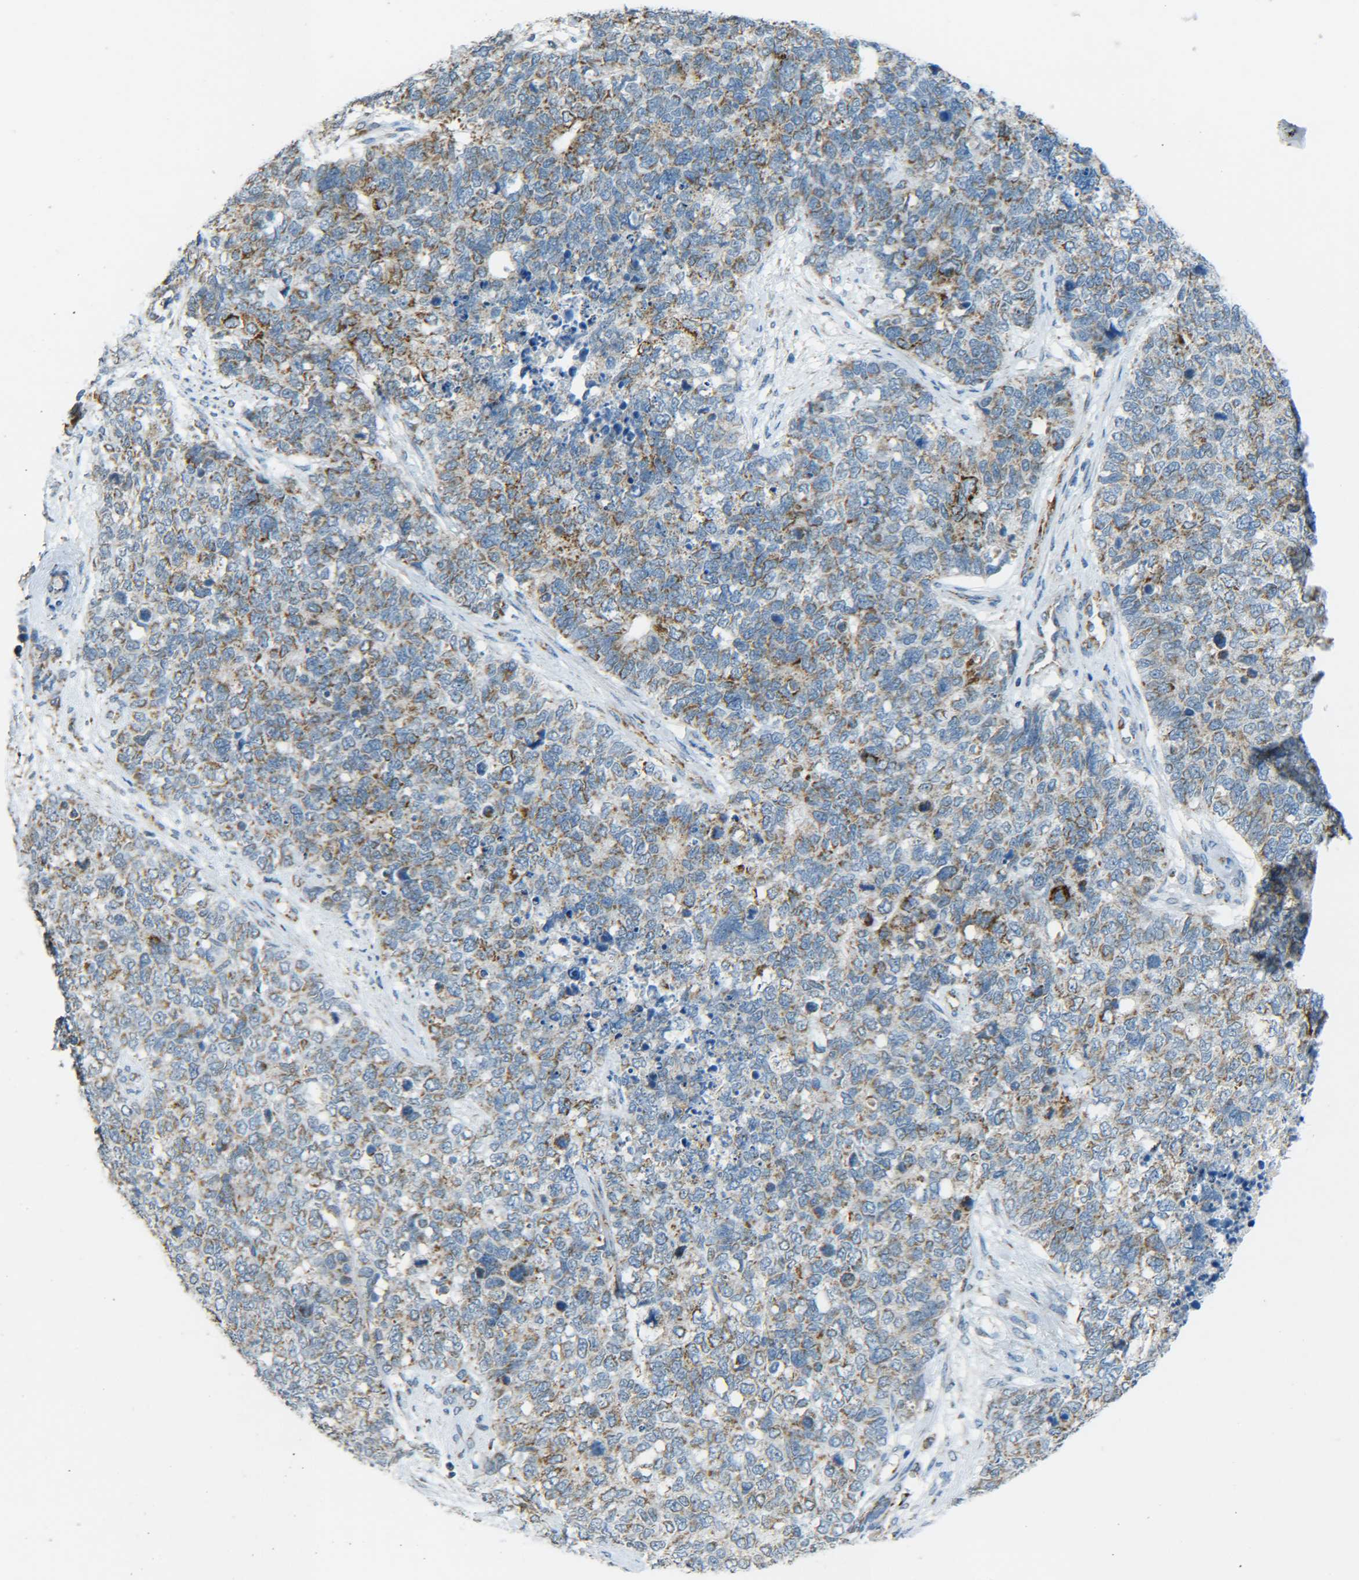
{"staining": {"intensity": "moderate", "quantity": "25%-75%", "location": "cytoplasmic/membranous"}, "tissue": "cervical cancer", "cell_type": "Tumor cells", "image_type": "cancer", "snomed": [{"axis": "morphology", "description": "Squamous cell carcinoma, NOS"}, {"axis": "topography", "description": "Cervix"}], "caption": "Immunohistochemical staining of cervical squamous cell carcinoma displays moderate cytoplasmic/membranous protein staining in about 25%-75% of tumor cells.", "gene": "CYB5R1", "patient": {"sex": "female", "age": 63}}